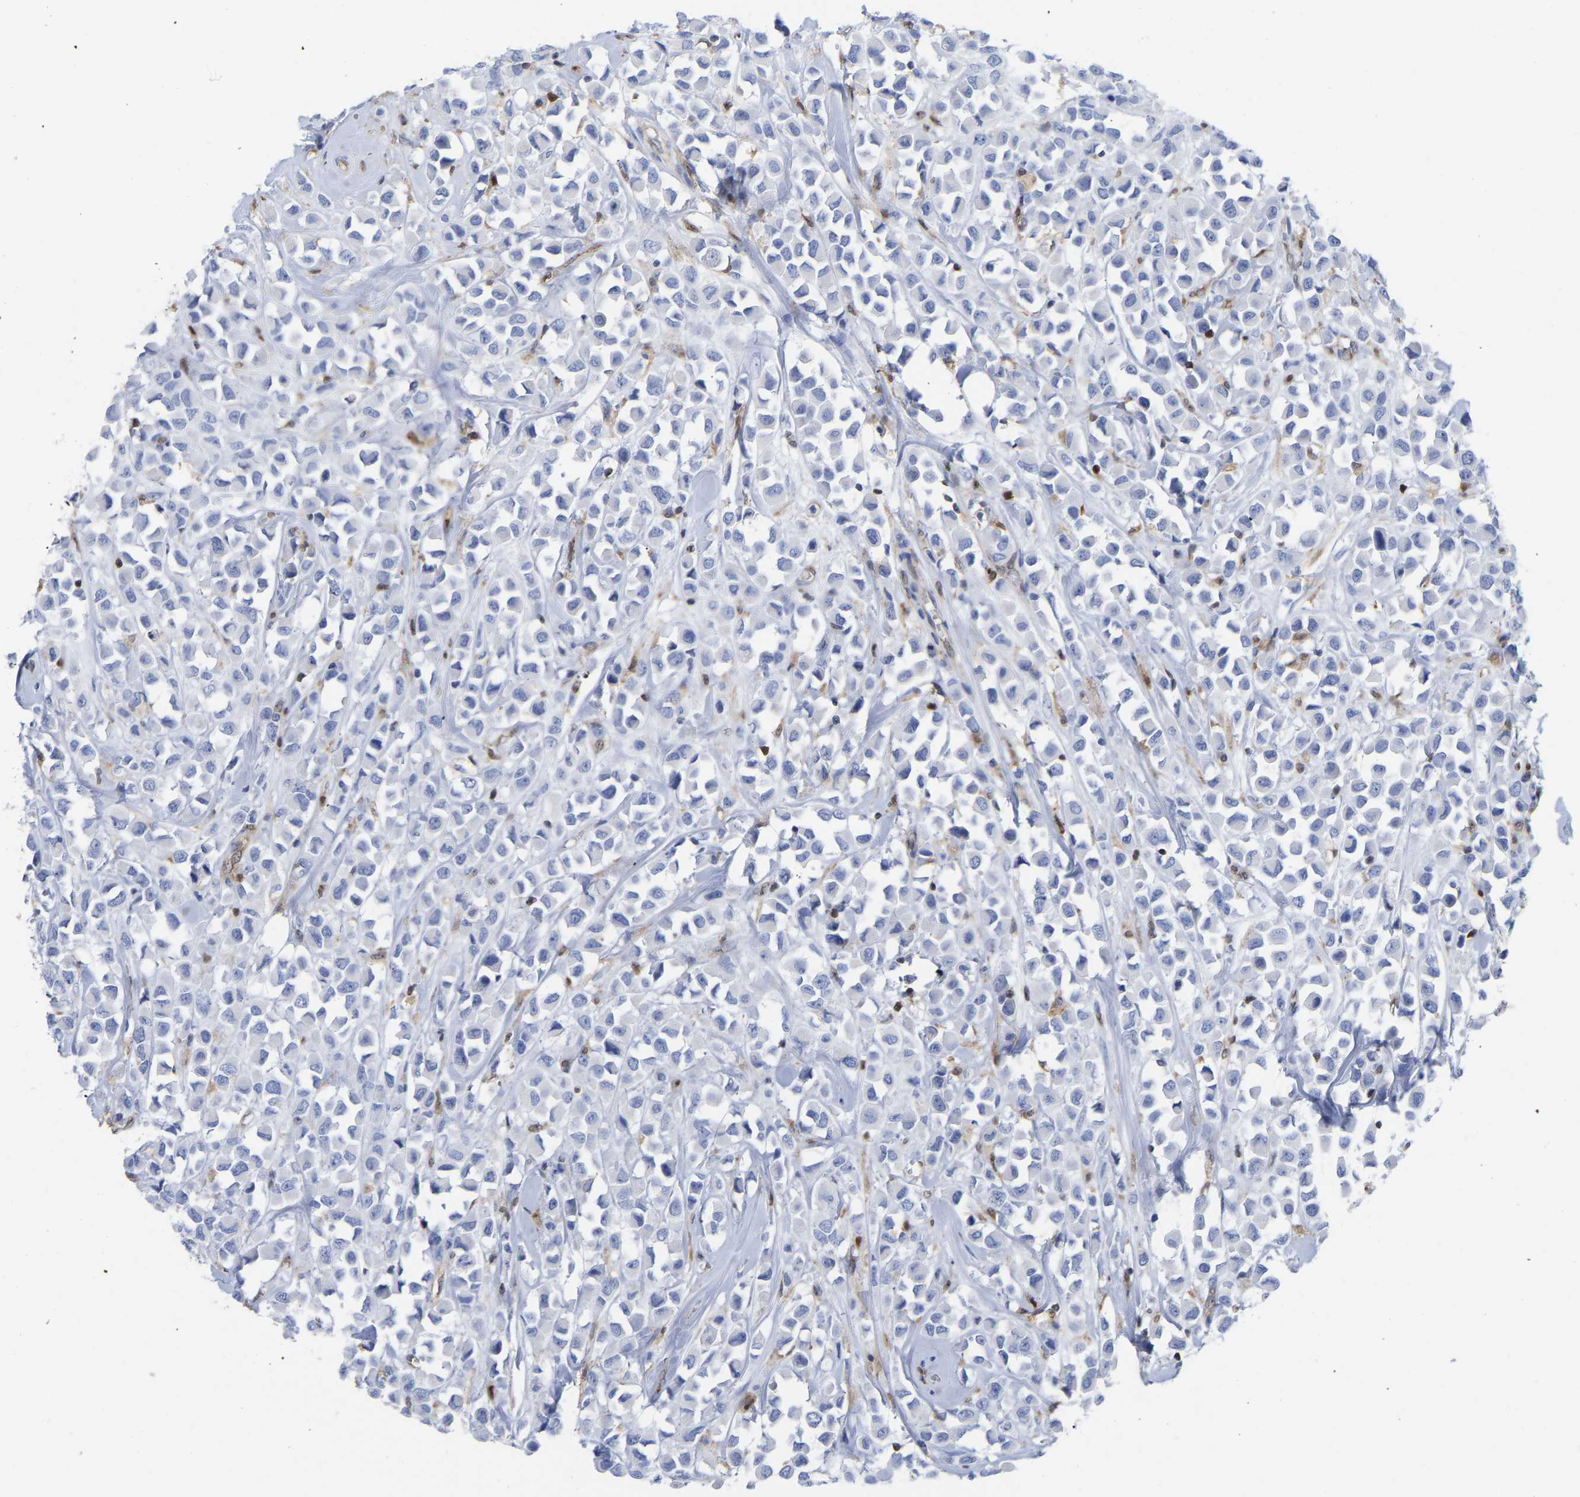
{"staining": {"intensity": "negative", "quantity": "none", "location": "none"}, "tissue": "breast cancer", "cell_type": "Tumor cells", "image_type": "cancer", "snomed": [{"axis": "morphology", "description": "Duct carcinoma"}, {"axis": "topography", "description": "Breast"}], "caption": "Immunohistochemical staining of breast cancer (intraductal carcinoma) exhibits no significant positivity in tumor cells.", "gene": "GIMAP4", "patient": {"sex": "female", "age": 61}}